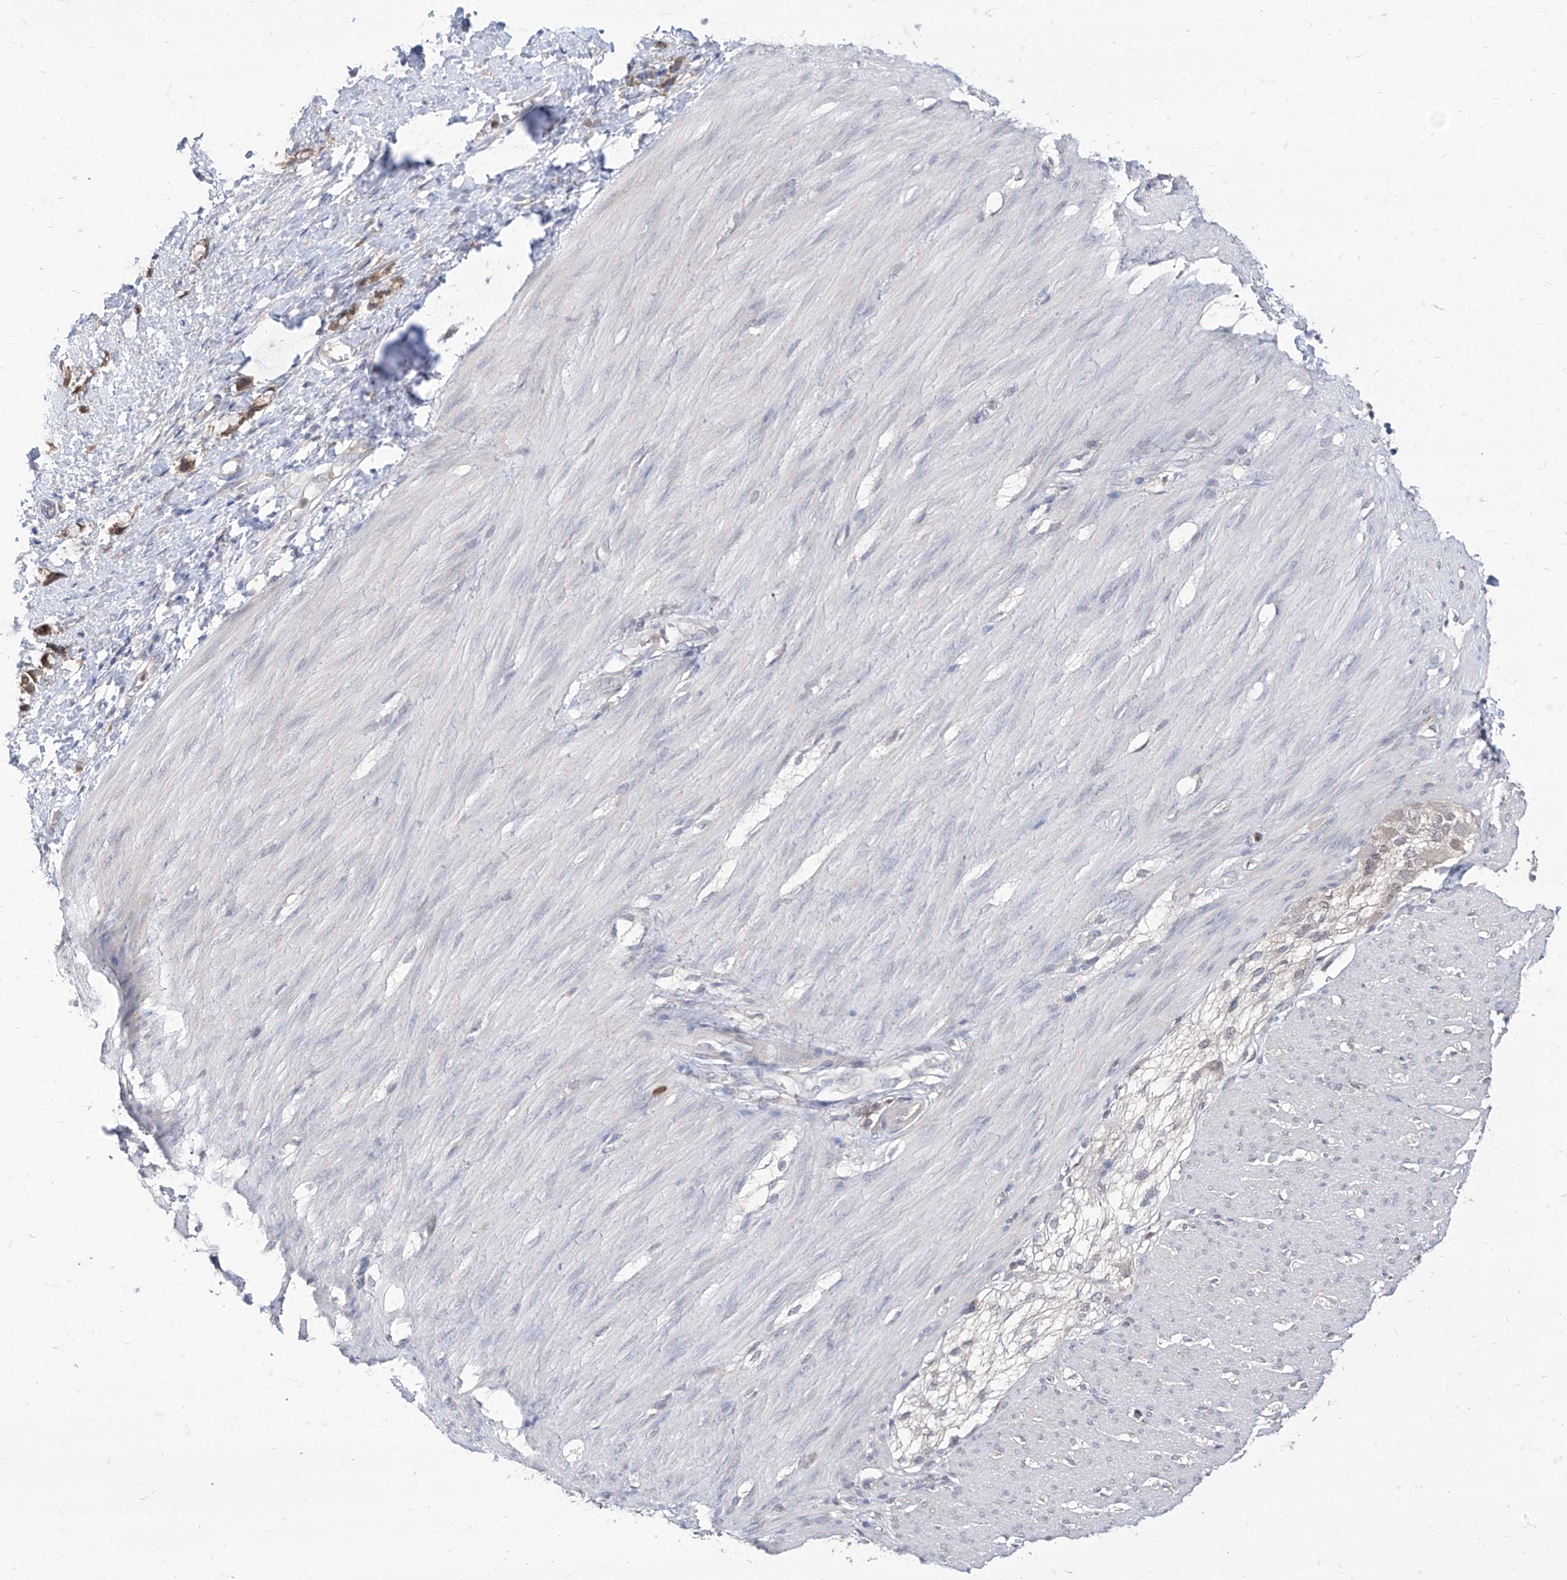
{"staining": {"intensity": "negative", "quantity": "none", "location": "none"}, "tissue": "smooth muscle", "cell_type": "Smooth muscle cells", "image_type": "normal", "snomed": [{"axis": "morphology", "description": "Normal tissue, NOS"}, {"axis": "morphology", "description": "Adenocarcinoma, NOS"}, {"axis": "topography", "description": "Colon"}, {"axis": "topography", "description": "Peripheral nerve tissue"}], "caption": "IHC photomicrograph of unremarkable smooth muscle: human smooth muscle stained with DAB (3,3'-diaminobenzidine) shows no significant protein staining in smooth muscle cells.", "gene": "BROX", "patient": {"sex": "male", "age": 14}}